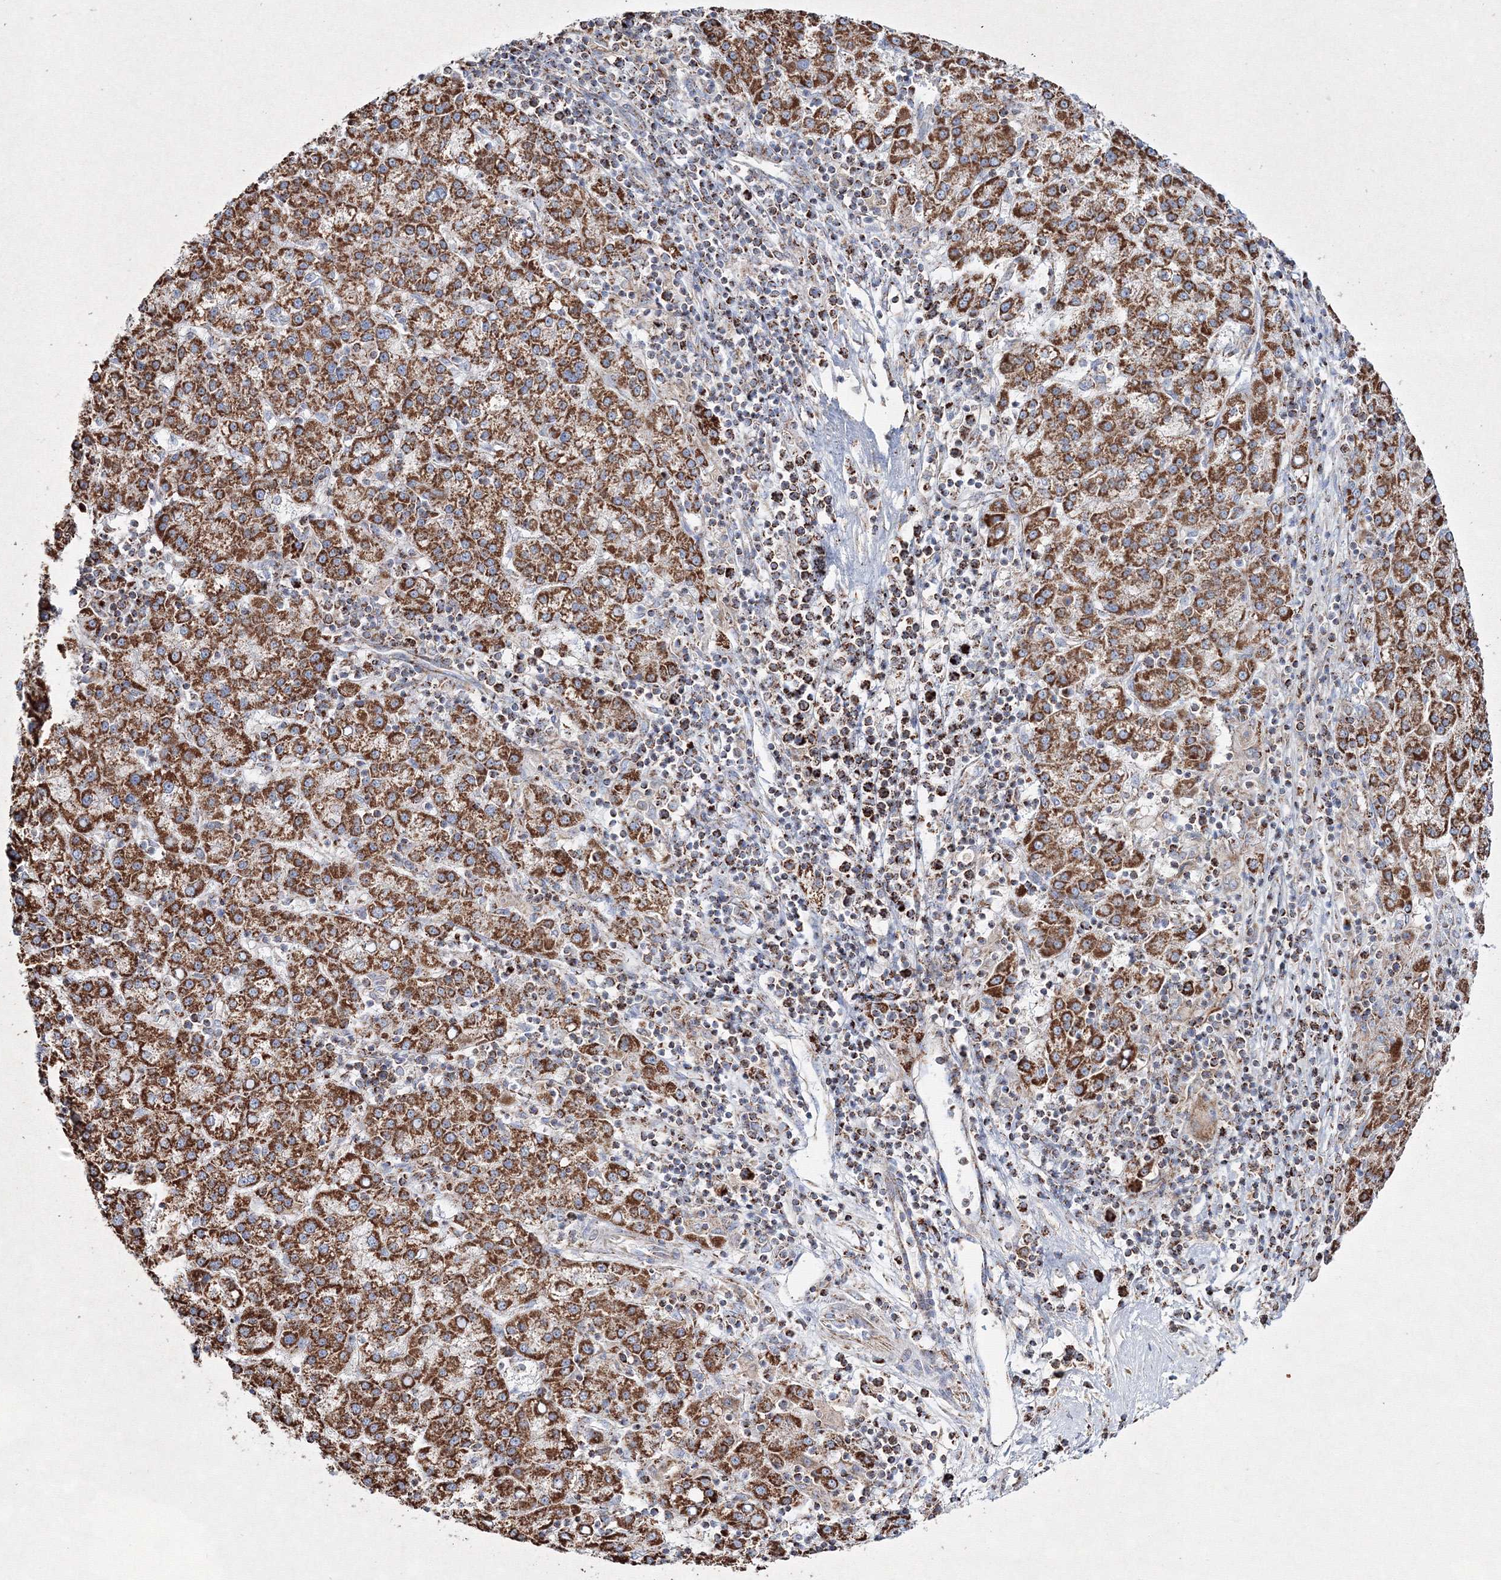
{"staining": {"intensity": "moderate", "quantity": ">75%", "location": "cytoplasmic/membranous"}, "tissue": "liver cancer", "cell_type": "Tumor cells", "image_type": "cancer", "snomed": [{"axis": "morphology", "description": "Carcinoma, Hepatocellular, NOS"}, {"axis": "topography", "description": "Liver"}], "caption": "Immunohistochemistry (IHC) micrograph of human liver cancer (hepatocellular carcinoma) stained for a protein (brown), which reveals medium levels of moderate cytoplasmic/membranous positivity in approximately >75% of tumor cells.", "gene": "IGSF9", "patient": {"sex": "female", "age": 58}}